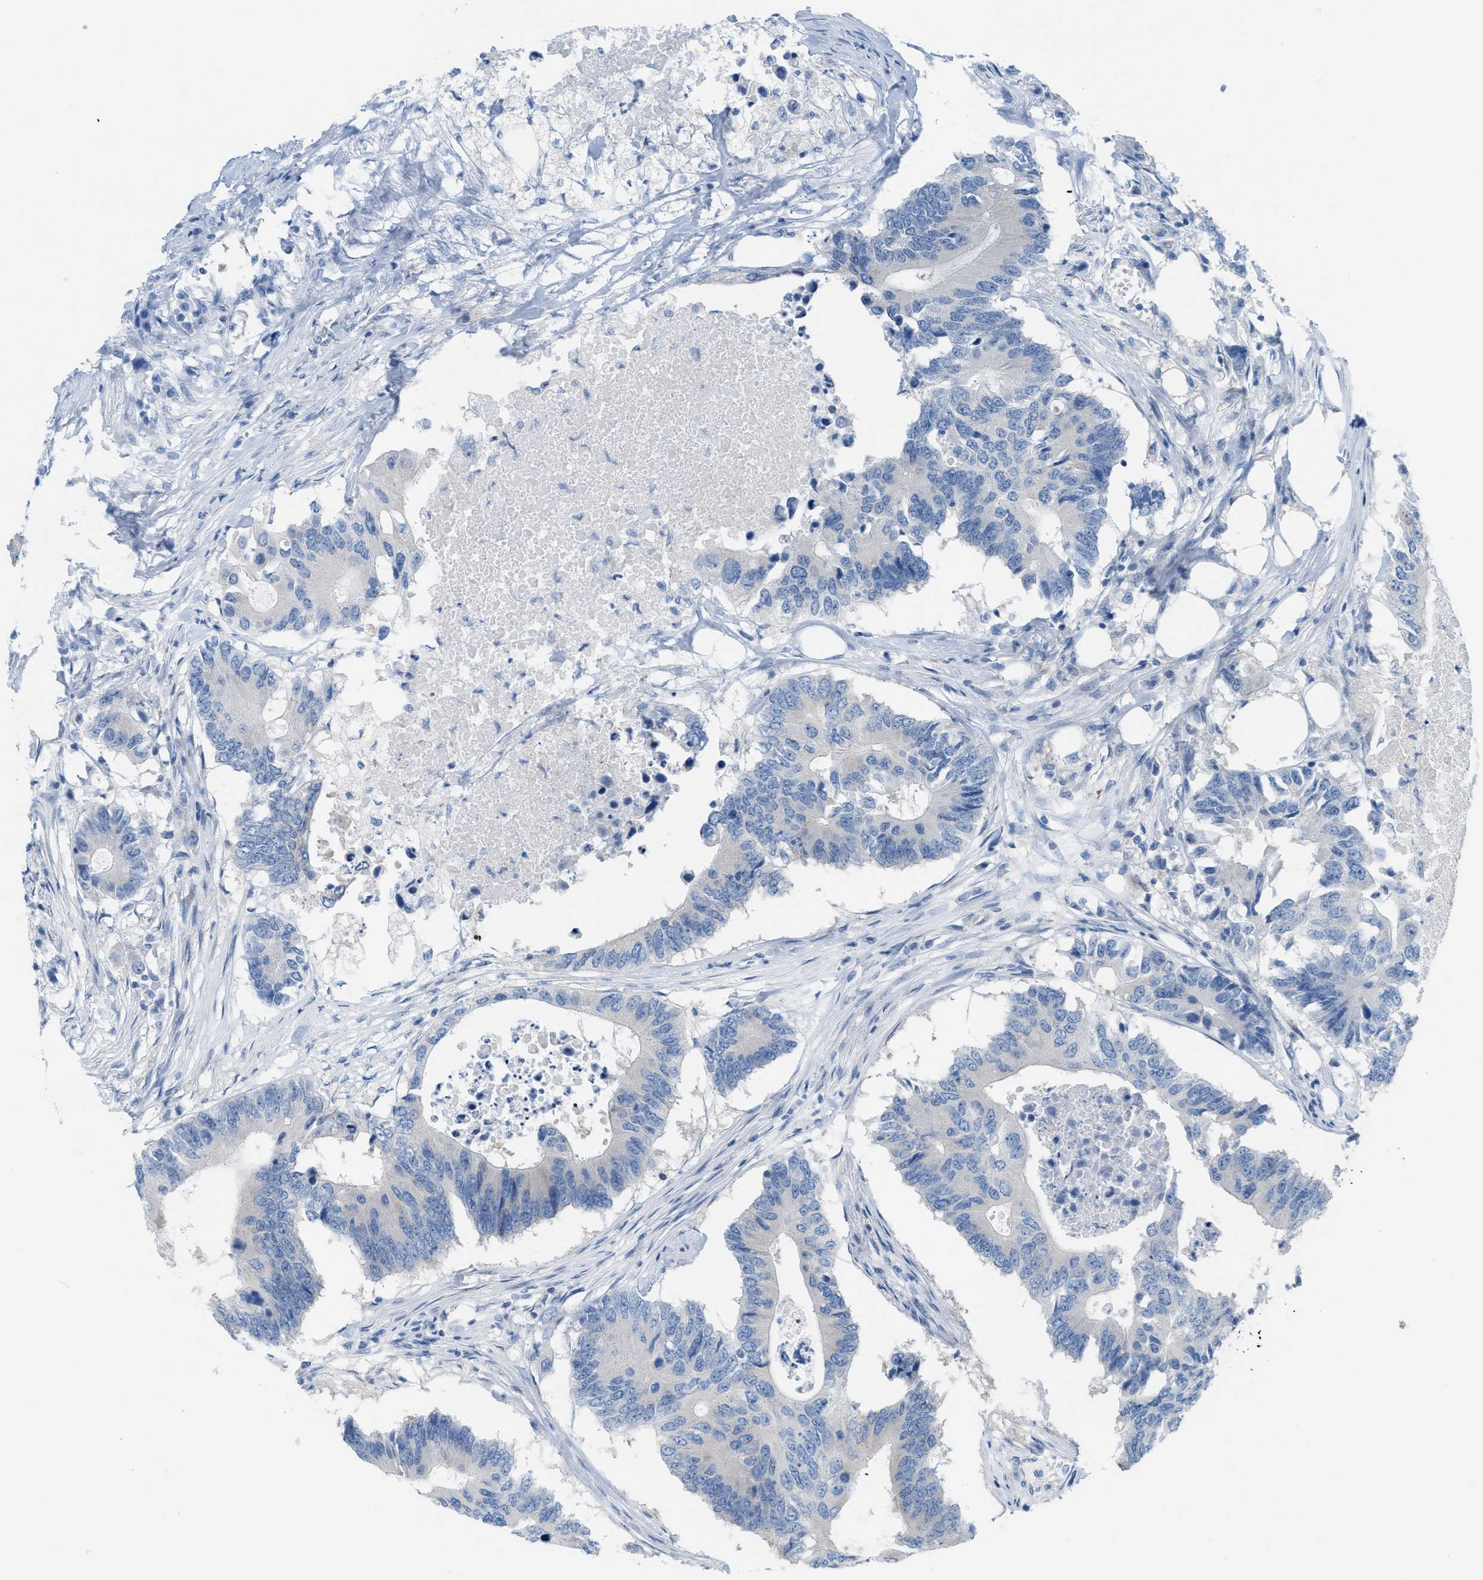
{"staining": {"intensity": "negative", "quantity": "none", "location": "none"}, "tissue": "colorectal cancer", "cell_type": "Tumor cells", "image_type": "cancer", "snomed": [{"axis": "morphology", "description": "Adenocarcinoma, NOS"}, {"axis": "topography", "description": "Colon"}], "caption": "High power microscopy histopathology image of an IHC micrograph of colorectal adenocarcinoma, revealing no significant staining in tumor cells. (DAB (3,3'-diaminobenzidine) immunohistochemistry (IHC) with hematoxylin counter stain).", "gene": "ASGR1", "patient": {"sex": "male", "age": 71}}